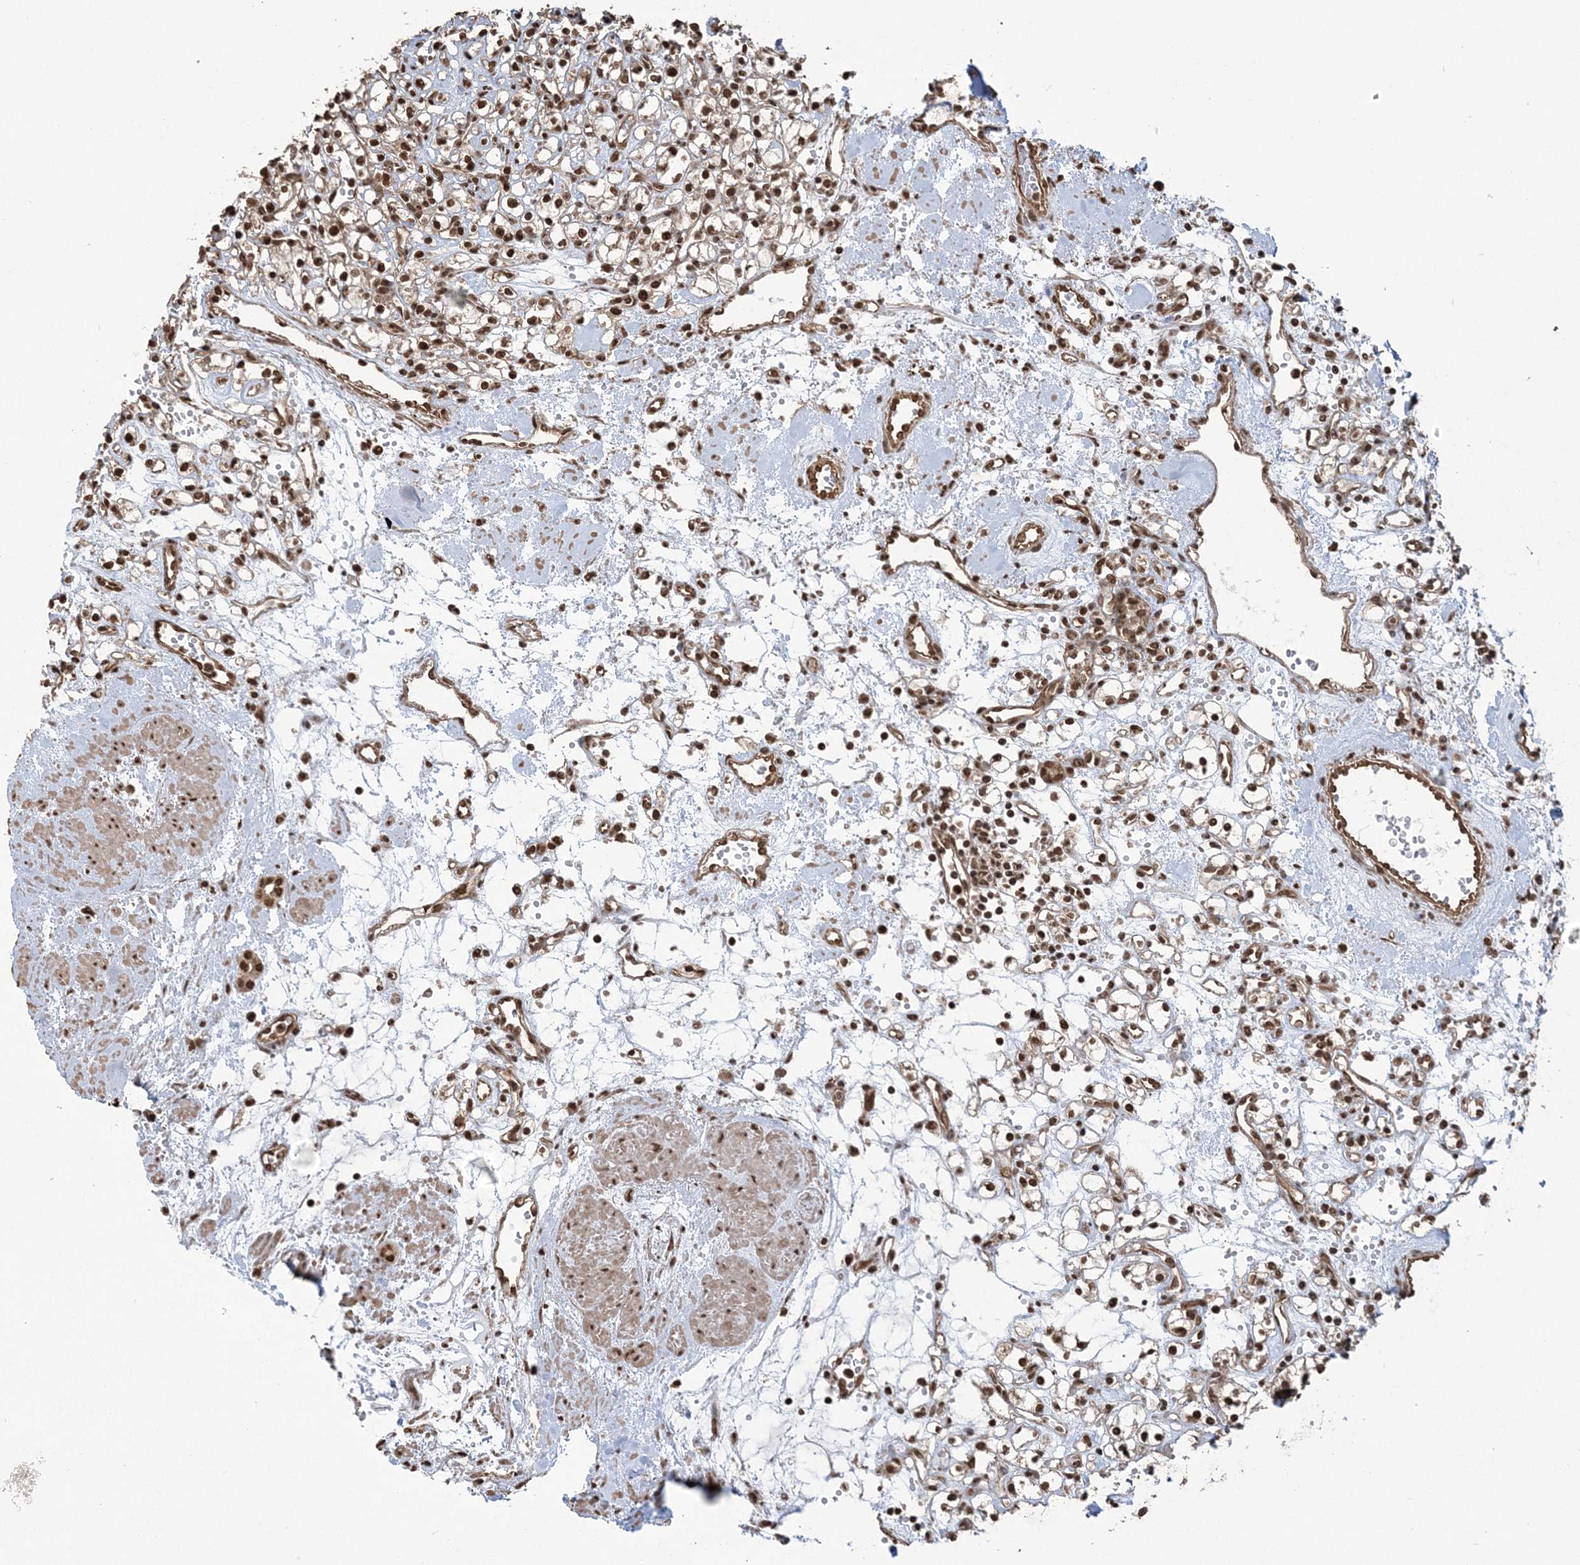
{"staining": {"intensity": "moderate", "quantity": ">75%", "location": "nuclear"}, "tissue": "renal cancer", "cell_type": "Tumor cells", "image_type": "cancer", "snomed": [{"axis": "morphology", "description": "Adenocarcinoma, NOS"}, {"axis": "topography", "description": "Kidney"}], "caption": "Renal cancer (adenocarcinoma) stained with a protein marker reveals moderate staining in tumor cells.", "gene": "ZNF839", "patient": {"sex": "female", "age": 59}}